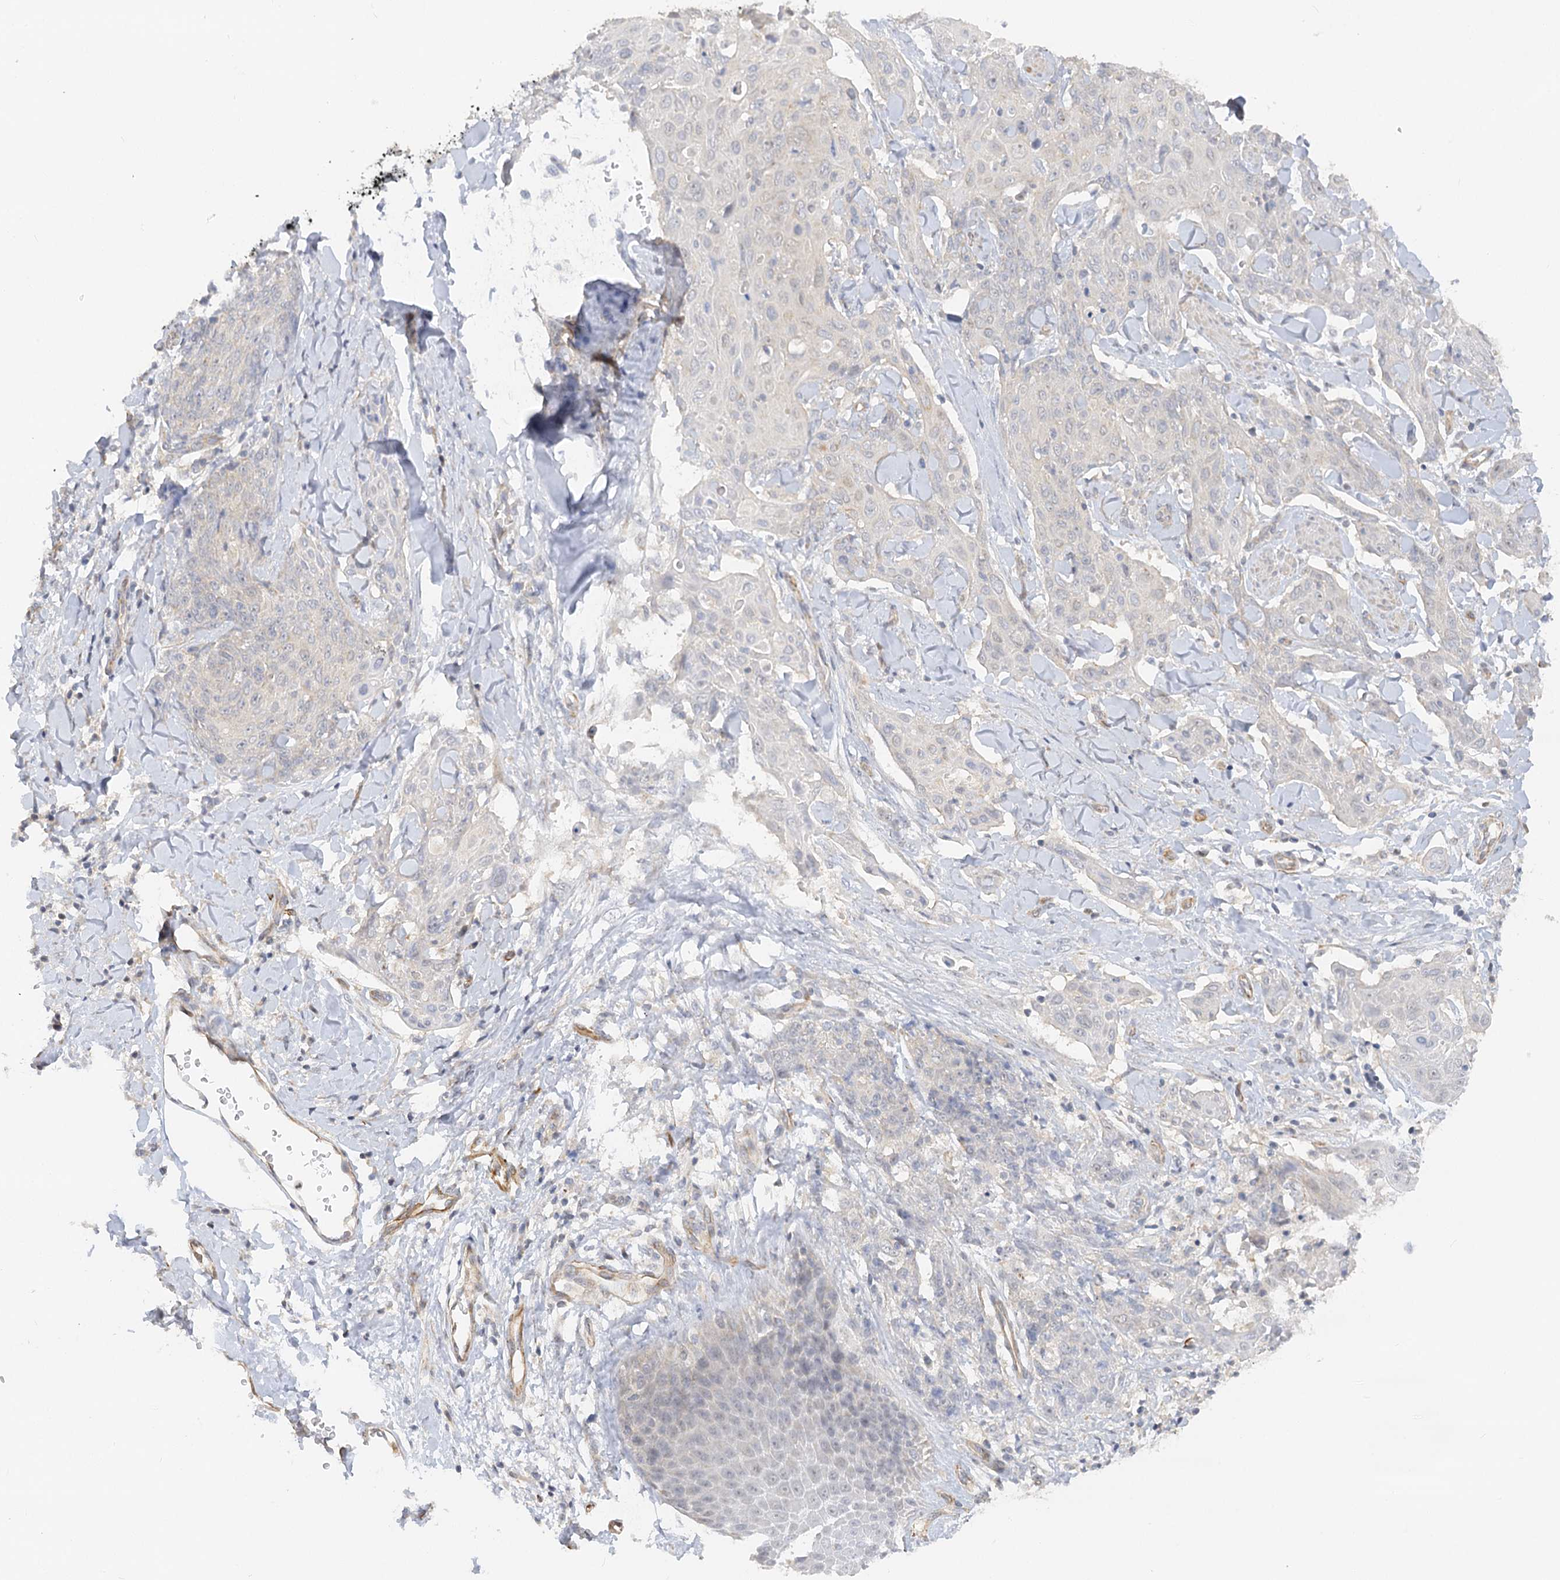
{"staining": {"intensity": "negative", "quantity": "none", "location": "none"}, "tissue": "skin cancer", "cell_type": "Tumor cells", "image_type": "cancer", "snomed": [{"axis": "morphology", "description": "Squamous cell carcinoma, NOS"}, {"axis": "topography", "description": "Skin"}, {"axis": "topography", "description": "Vulva"}], "caption": "Tumor cells show no significant expression in squamous cell carcinoma (skin).", "gene": "NELL2", "patient": {"sex": "female", "age": 85}}